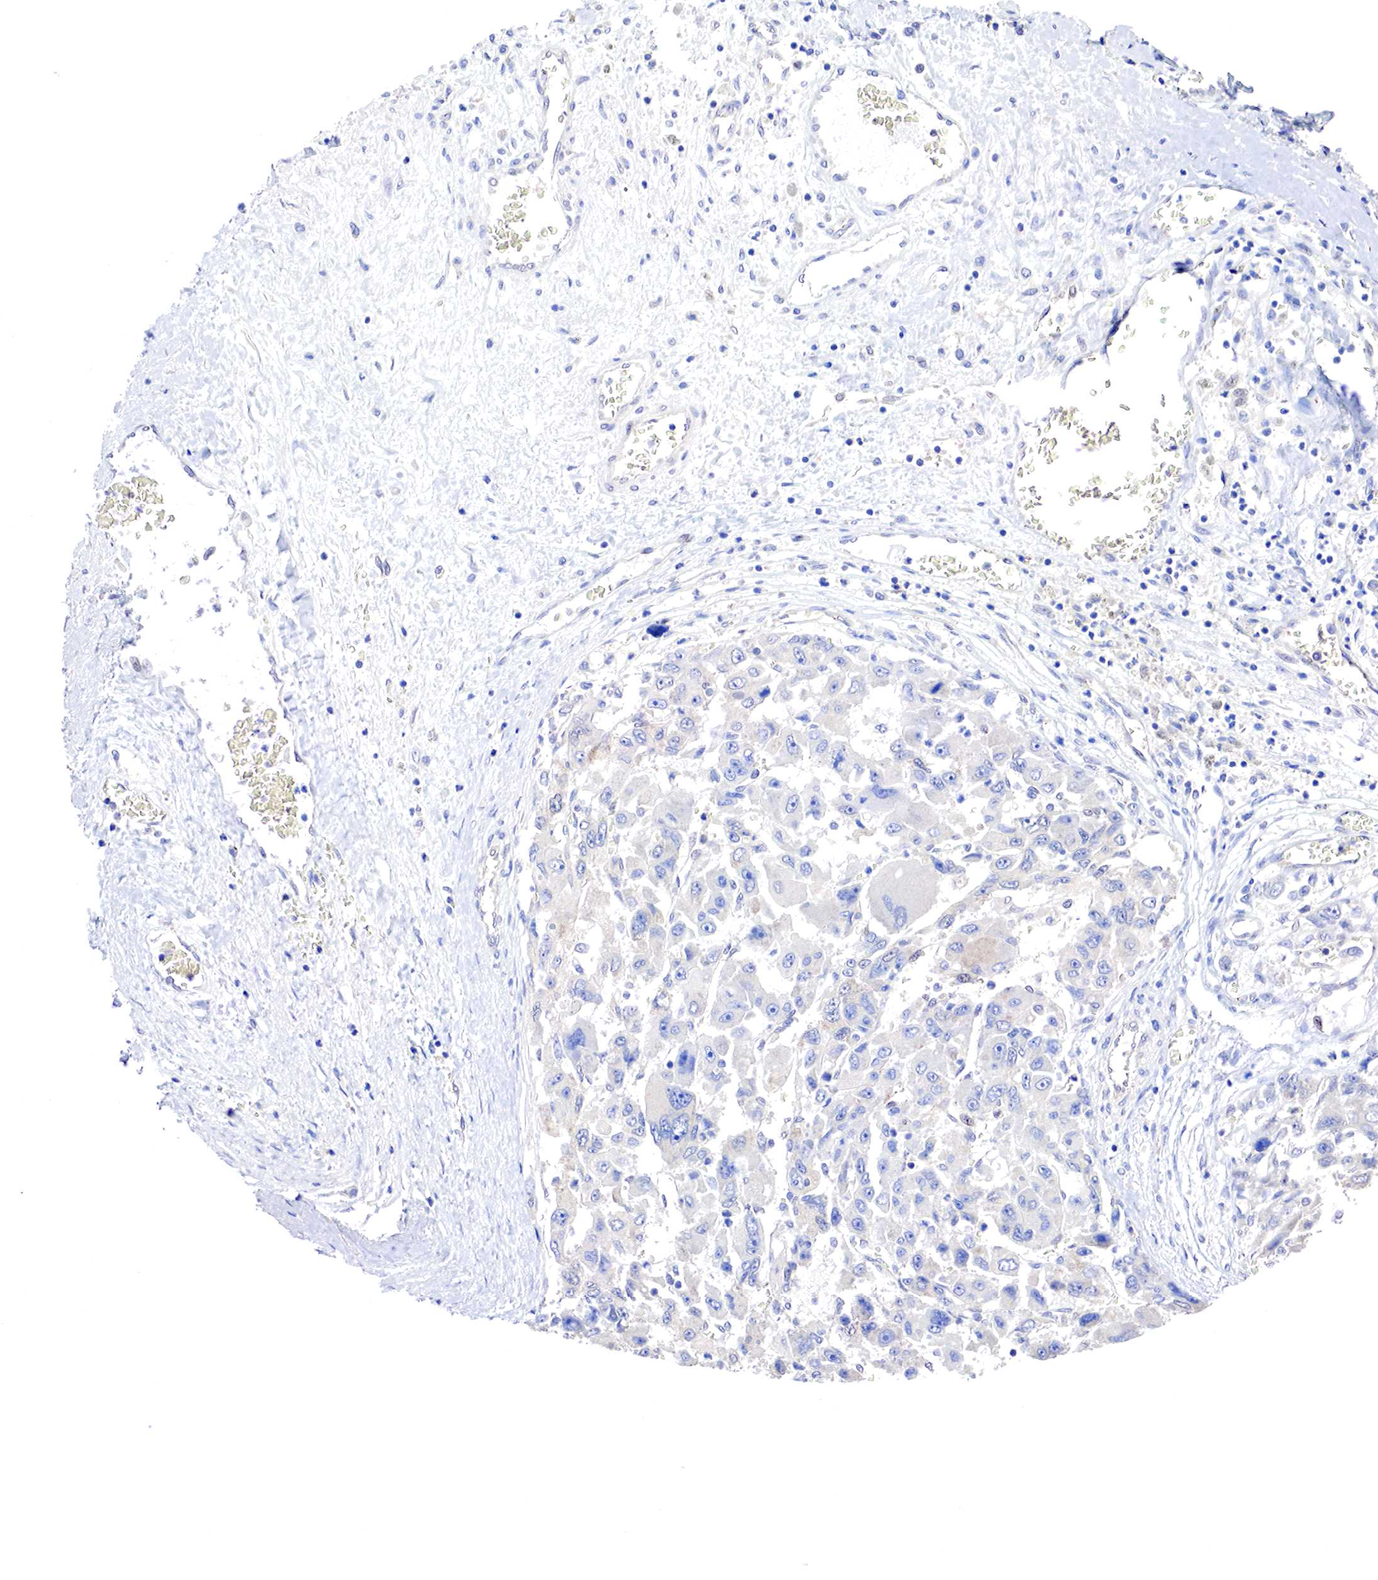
{"staining": {"intensity": "negative", "quantity": "none", "location": "none"}, "tissue": "liver cancer", "cell_type": "Tumor cells", "image_type": "cancer", "snomed": [{"axis": "morphology", "description": "Carcinoma, Hepatocellular, NOS"}, {"axis": "topography", "description": "Liver"}], "caption": "The histopathology image reveals no significant staining in tumor cells of liver cancer.", "gene": "PABIR2", "patient": {"sex": "male", "age": 64}}